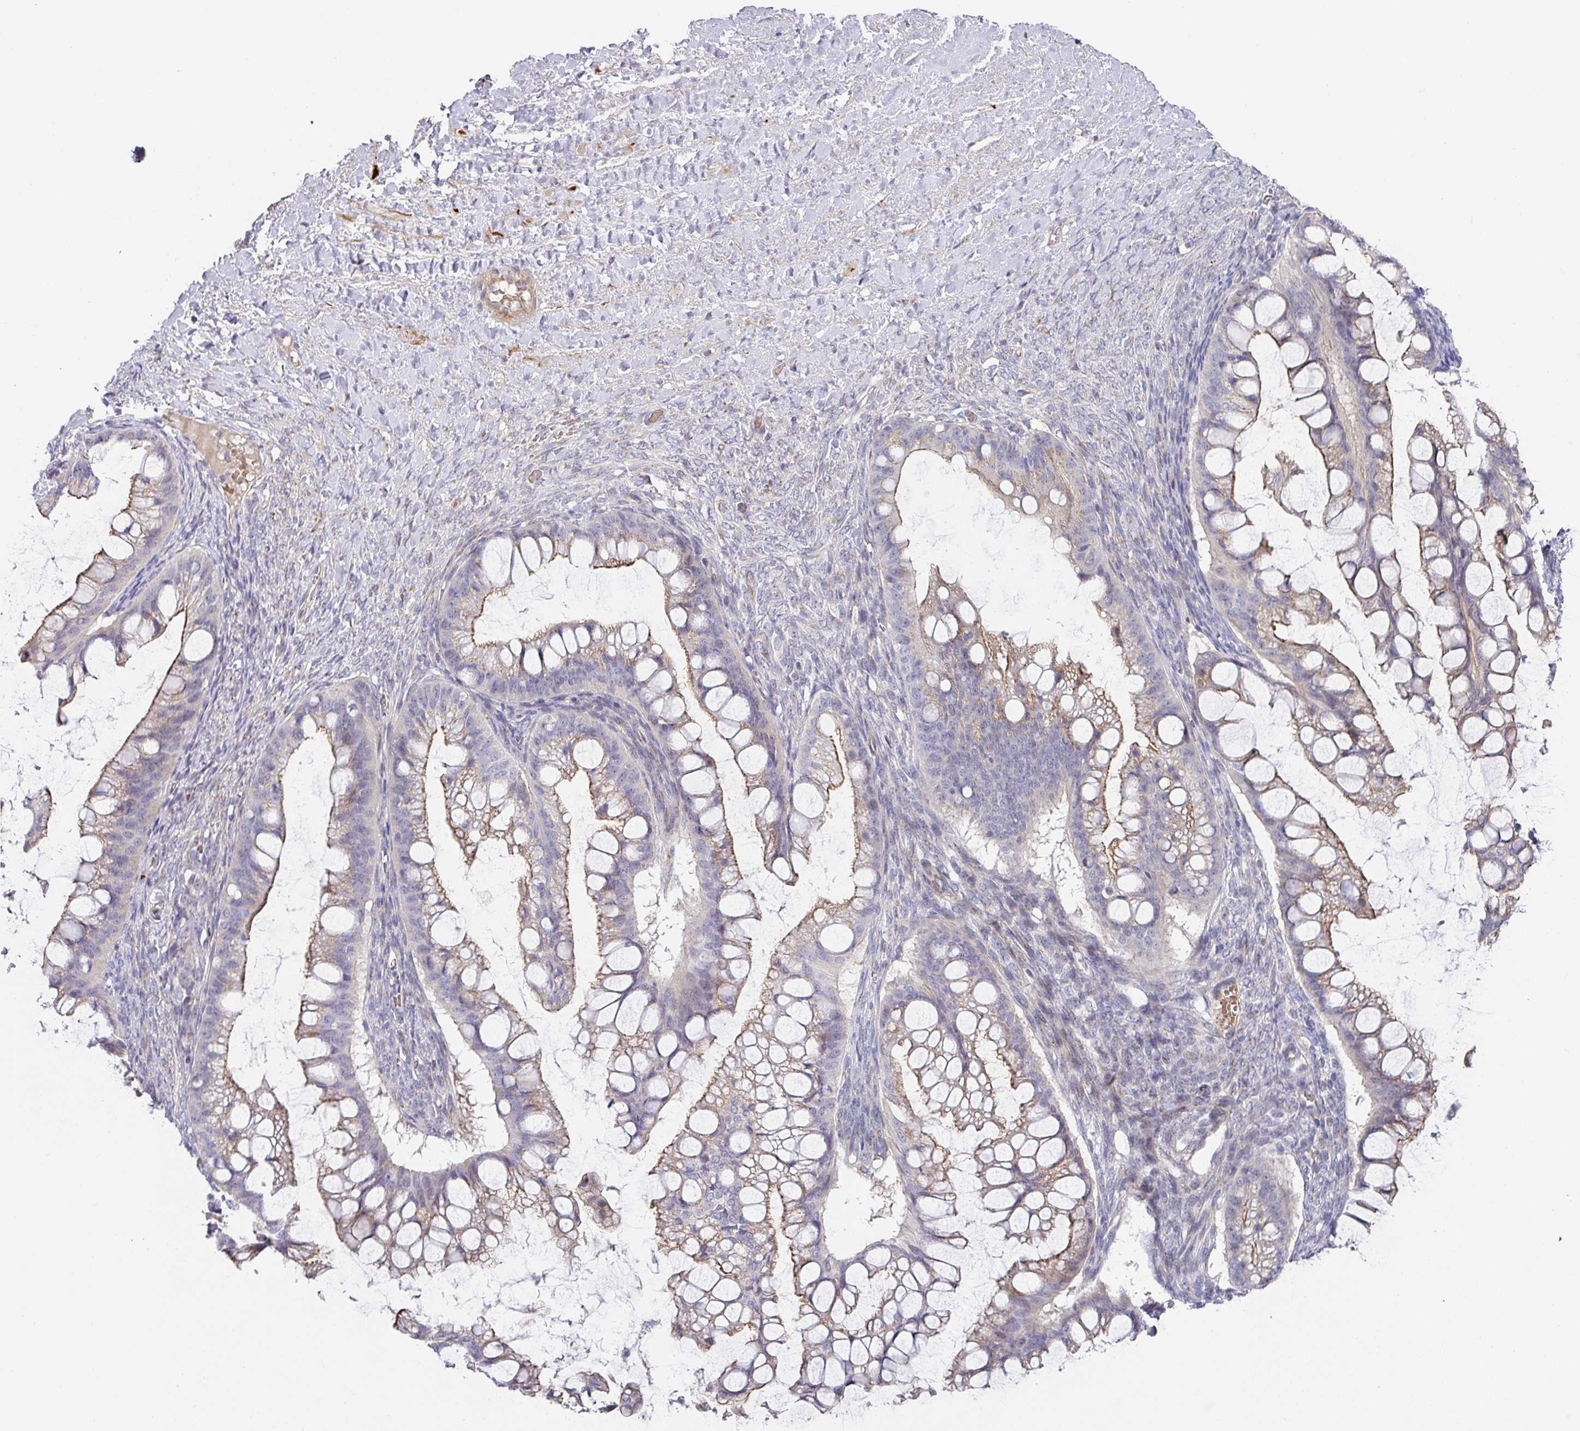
{"staining": {"intensity": "negative", "quantity": "none", "location": "none"}, "tissue": "ovarian cancer", "cell_type": "Tumor cells", "image_type": "cancer", "snomed": [{"axis": "morphology", "description": "Cystadenocarcinoma, mucinous, NOS"}, {"axis": "topography", "description": "Ovary"}], "caption": "Immunohistochemistry (IHC) photomicrograph of neoplastic tissue: human ovarian cancer (mucinous cystadenocarcinoma) stained with DAB exhibits no significant protein staining in tumor cells.", "gene": "TARM1", "patient": {"sex": "female", "age": 73}}